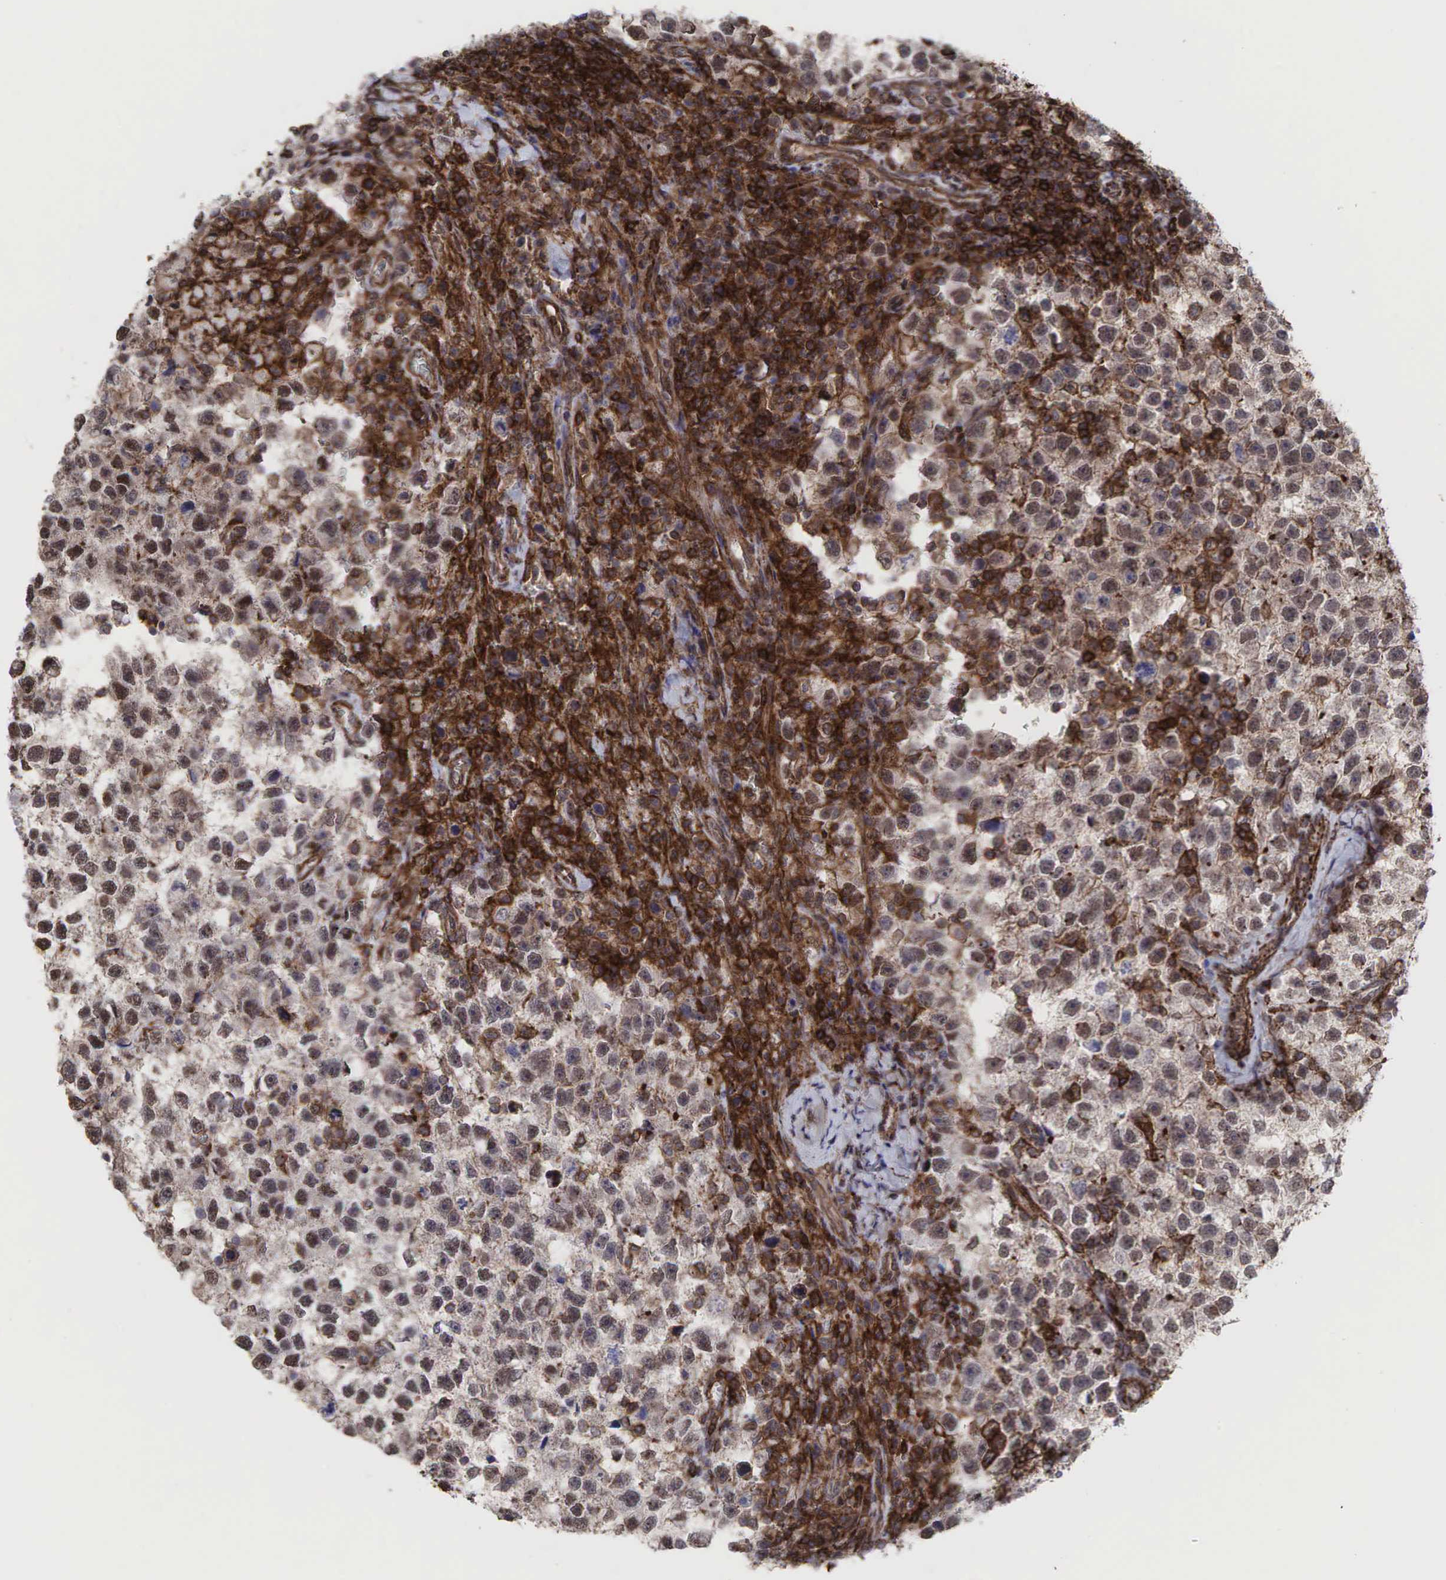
{"staining": {"intensity": "weak", "quantity": ">75%", "location": "cytoplasmic/membranous"}, "tissue": "testis cancer", "cell_type": "Tumor cells", "image_type": "cancer", "snomed": [{"axis": "morphology", "description": "Seminoma, NOS"}, {"axis": "topography", "description": "Testis"}], "caption": "Immunohistochemical staining of human testis cancer exhibits low levels of weak cytoplasmic/membranous protein positivity in approximately >75% of tumor cells.", "gene": "GPRASP1", "patient": {"sex": "male", "age": 33}}